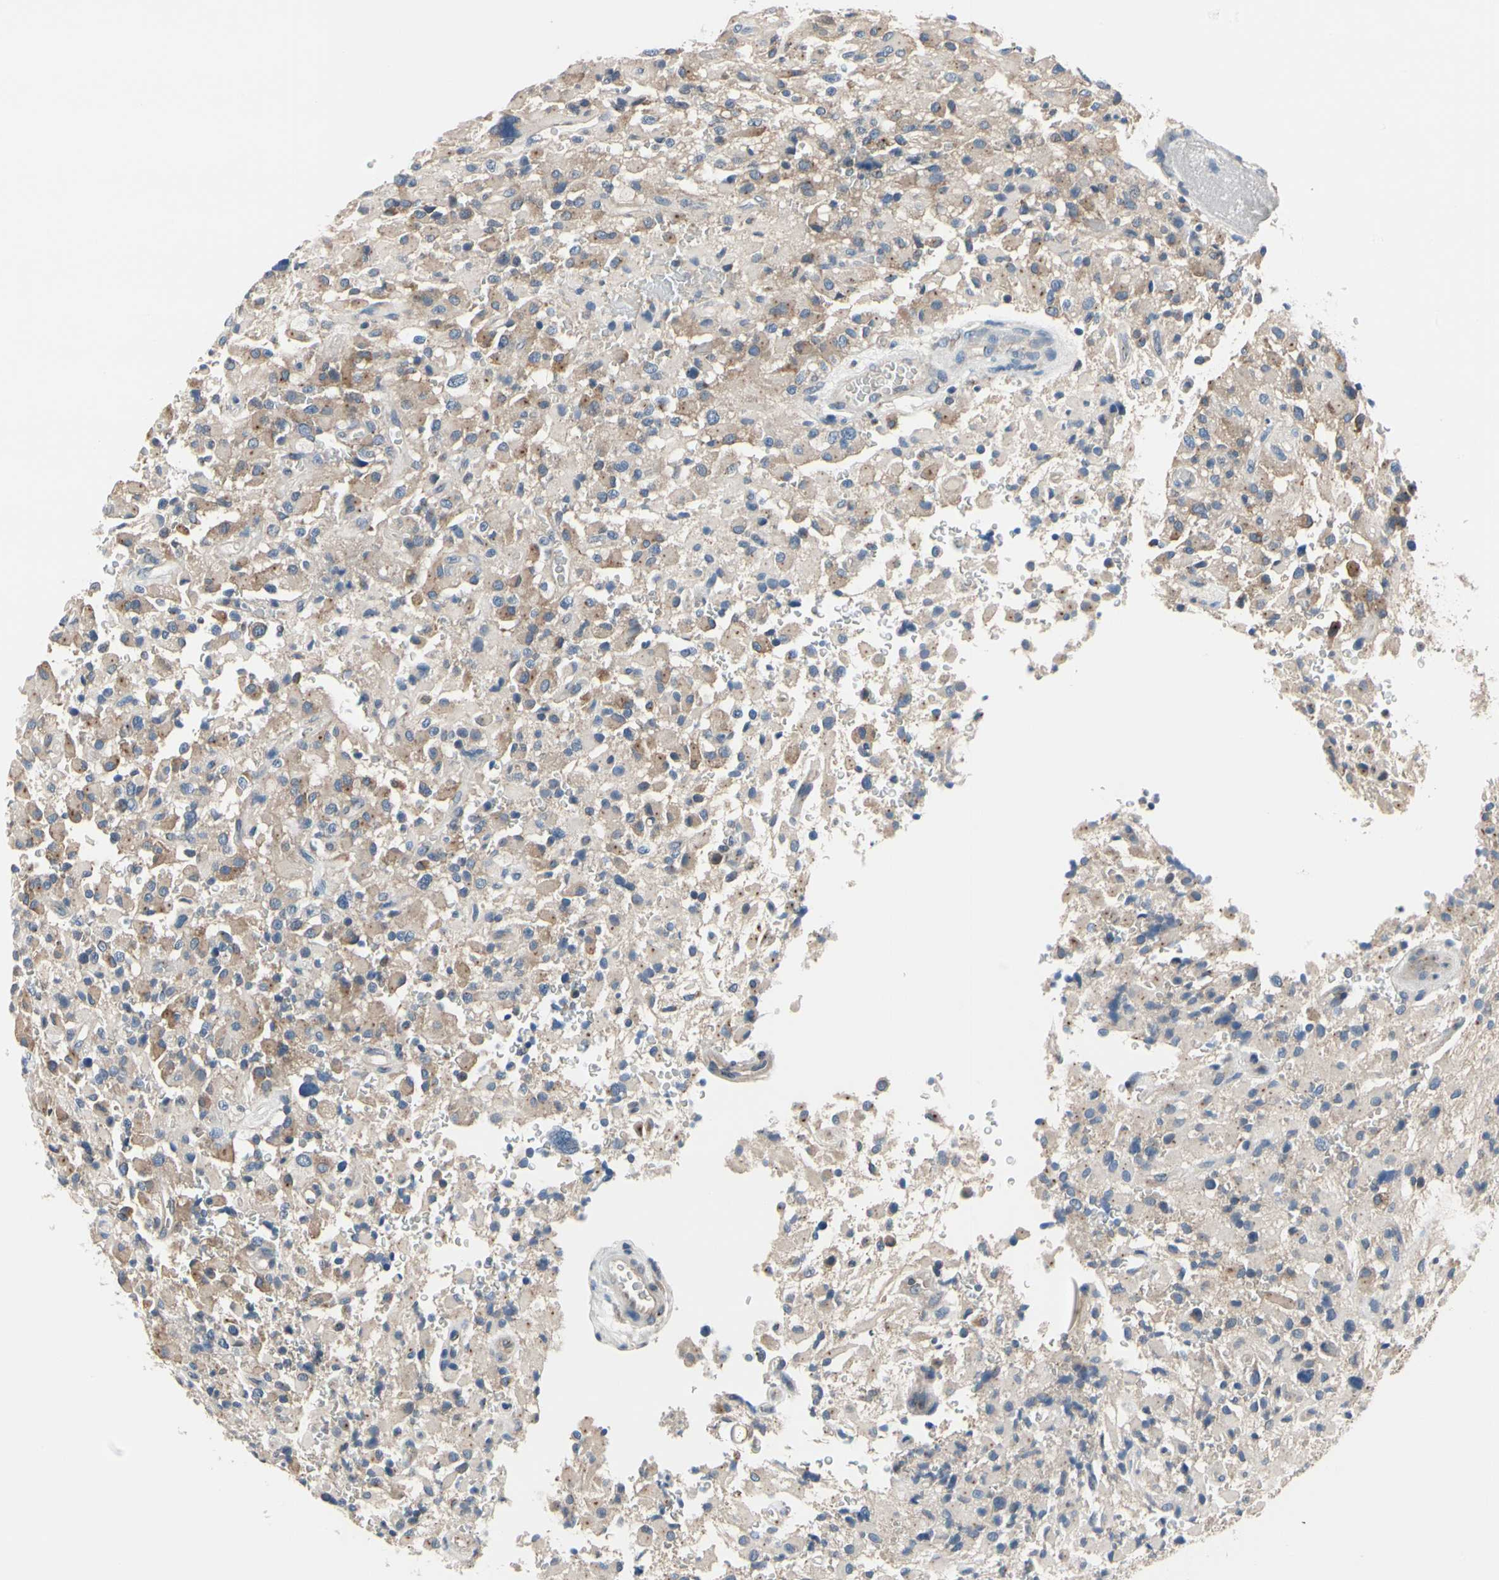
{"staining": {"intensity": "moderate", "quantity": "<25%", "location": "cytoplasmic/membranous"}, "tissue": "glioma", "cell_type": "Tumor cells", "image_type": "cancer", "snomed": [{"axis": "morphology", "description": "Glioma, malignant, High grade"}, {"axis": "topography", "description": "Brain"}], "caption": "Immunohistochemistry of glioma shows low levels of moderate cytoplasmic/membranous staining in approximately <25% of tumor cells.", "gene": "PRKAR2B", "patient": {"sex": "male", "age": 71}}